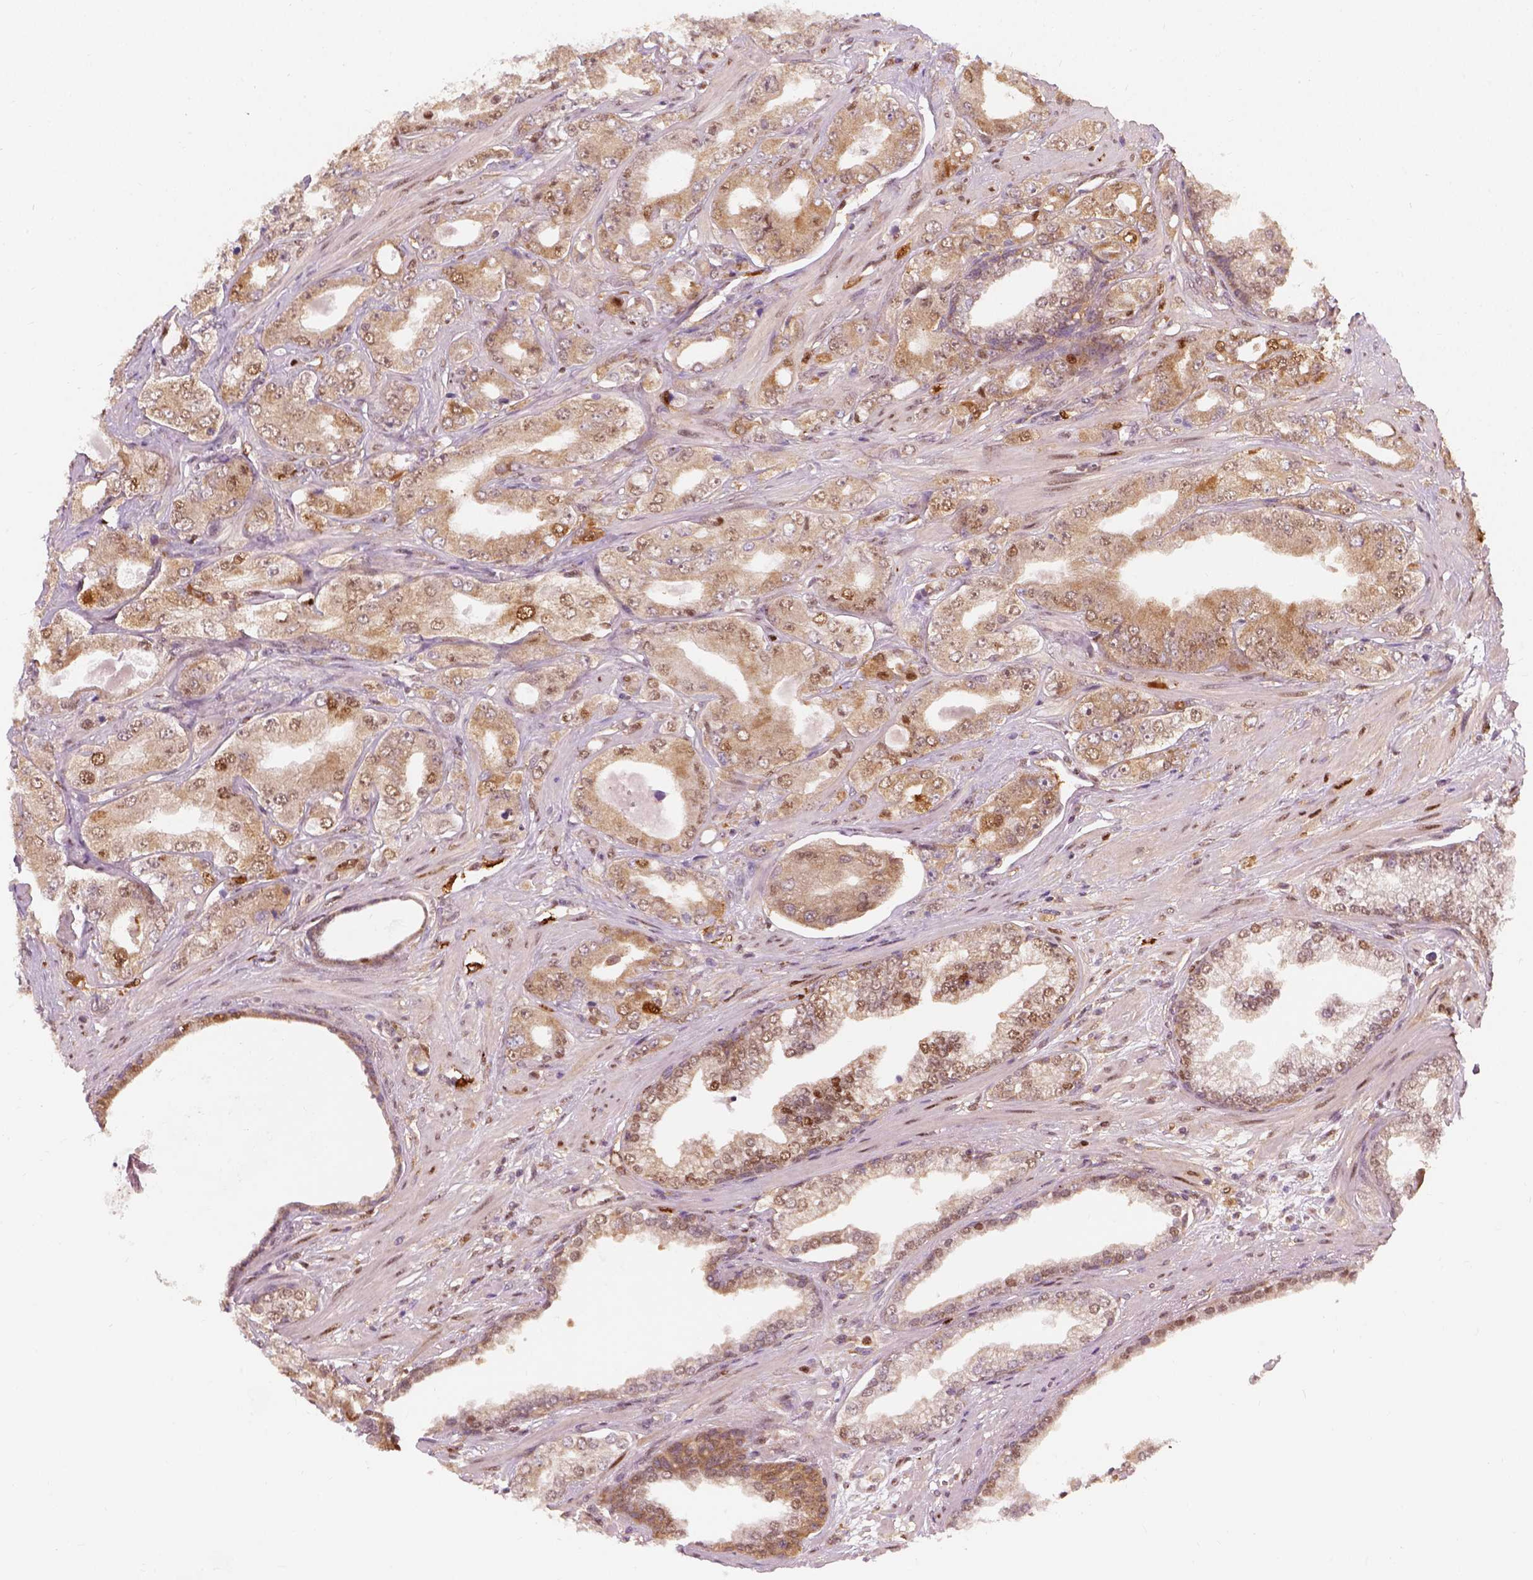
{"staining": {"intensity": "moderate", "quantity": "25%-75%", "location": "cytoplasmic/membranous"}, "tissue": "prostate cancer", "cell_type": "Tumor cells", "image_type": "cancer", "snomed": [{"axis": "morphology", "description": "Adenocarcinoma, Low grade"}, {"axis": "topography", "description": "Prostate"}], "caption": "Immunohistochemistry of low-grade adenocarcinoma (prostate) shows medium levels of moderate cytoplasmic/membranous staining in approximately 25%-75% of tumor cells.", "gene": "SQSTM1", "patient": {"sex": "male", "age": 60}}